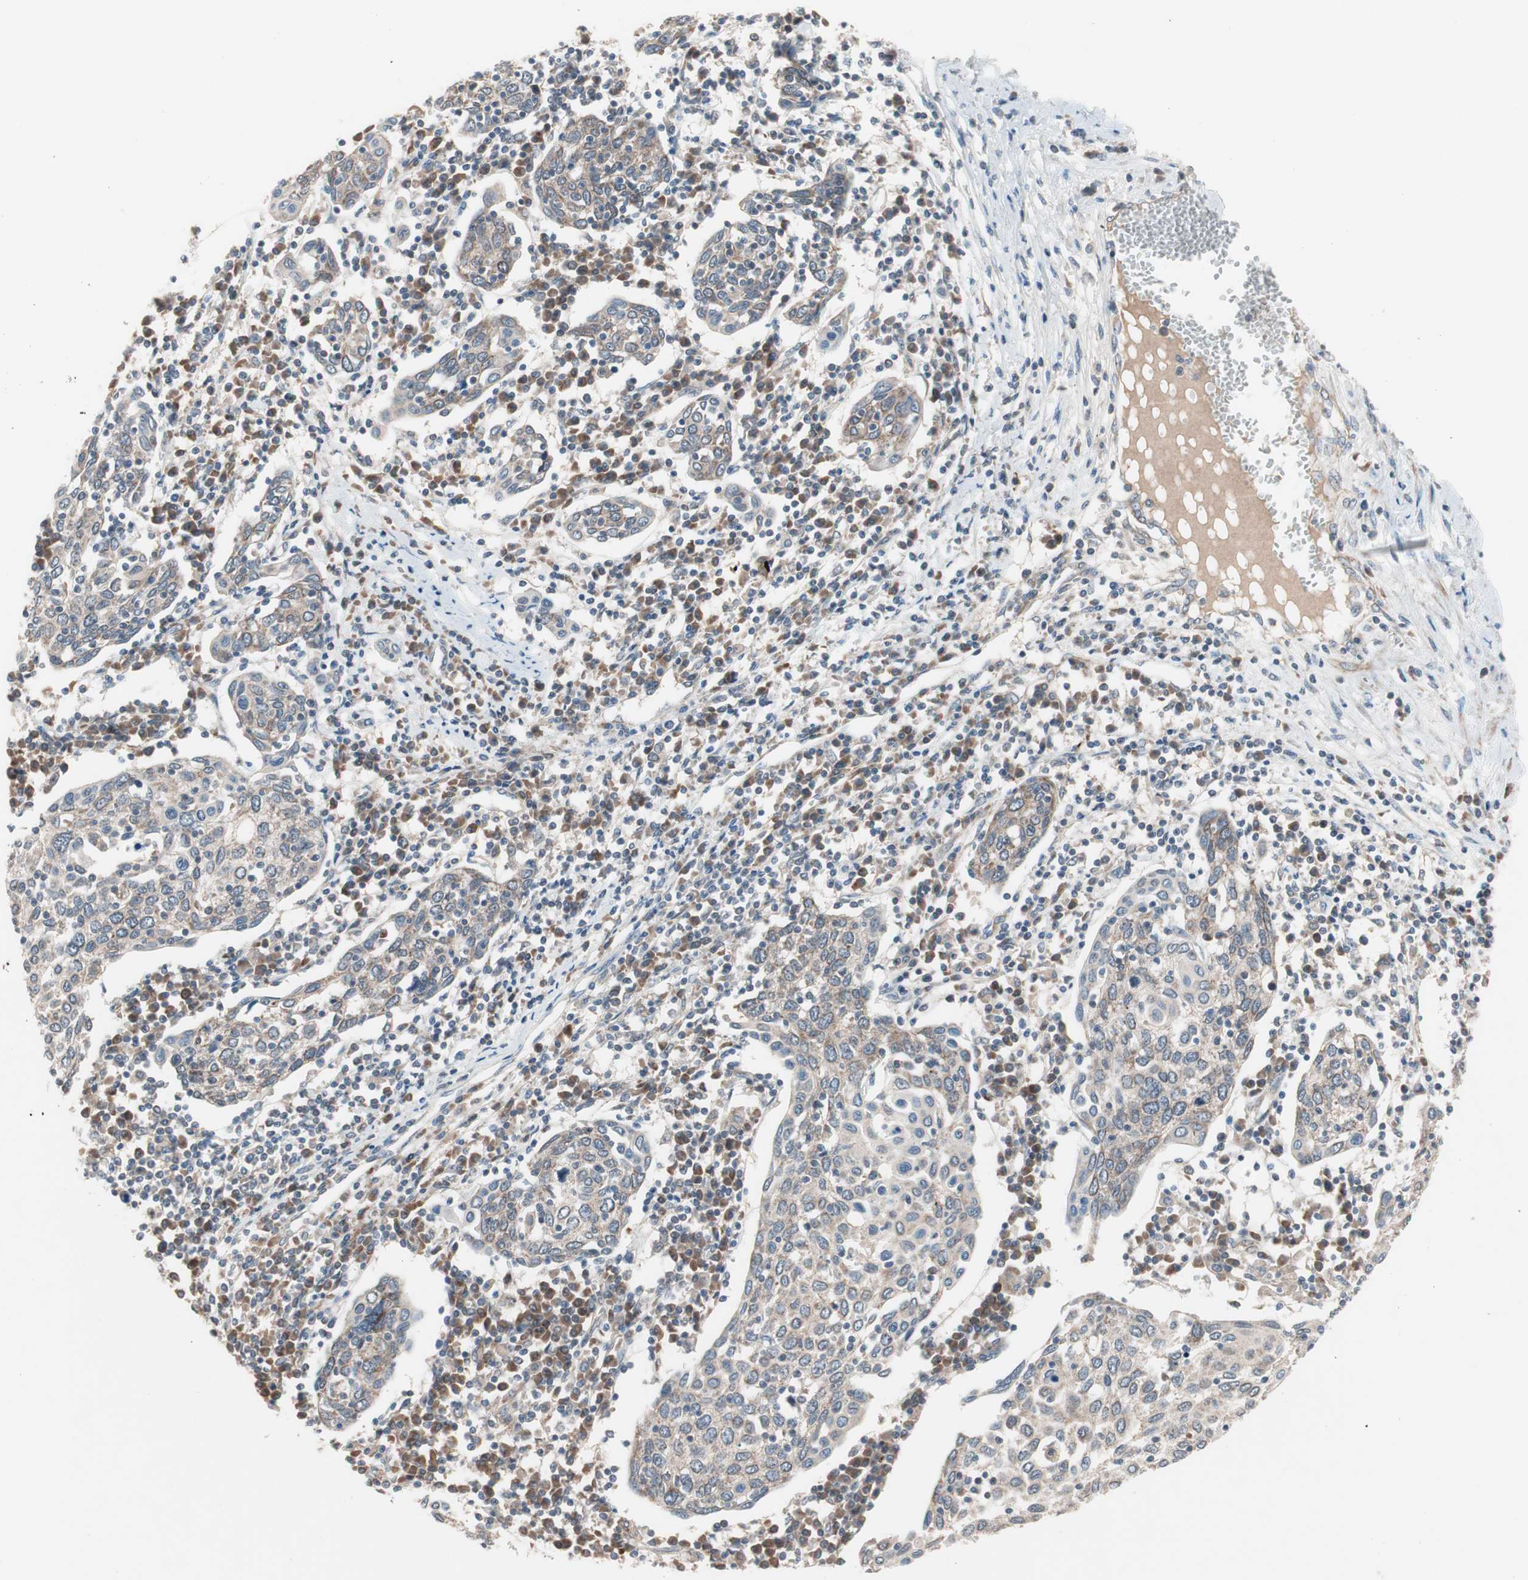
{"staining": {"intensity": "moderate", "quantity": ">75%", "location": "cytoplasmic/membranous"}, "tissue": "cervical cancer", "cell_type": "Tumor cells", "image_type": "cancer", "snomed": [{"axis": "morphology", "description": "Squamous cell carcinoma, NOS"}, {"axis": "topography", "description": "Cervix"}], "caption": "Moderate cytoplasmic/membranous positivity for a protein is identified in about >75% of tumor cells of squamous cell carcinoma (cervical) using IHC.", "gene": "HMBS", "patient": {"sex": "female", "age": 40}}